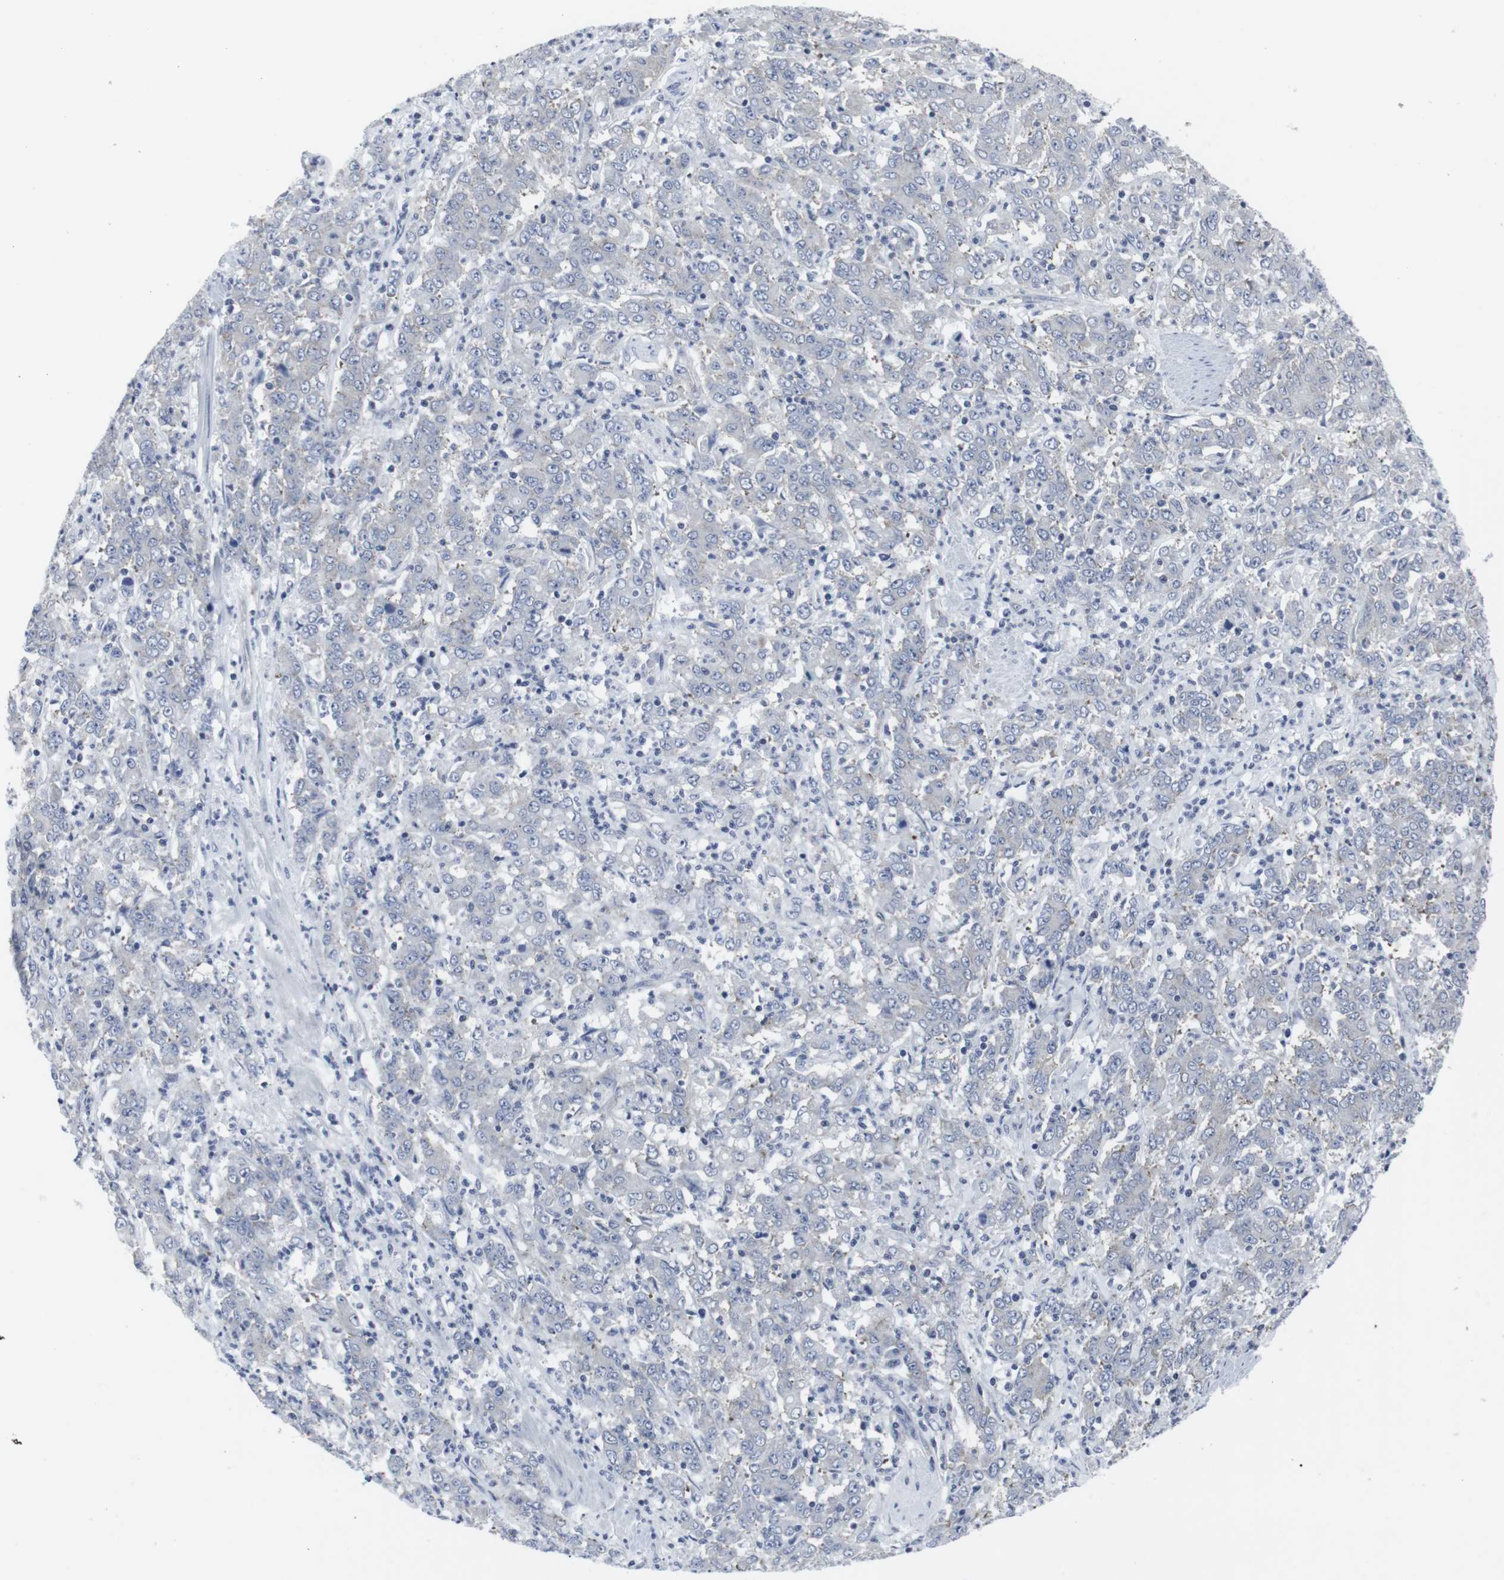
{"staining": {"intensity": "negative", "quantity": "none", "location": "none"}, "tissue": "stomach cancer", "cell_type": "Tumor cells", "image_type": "cancer", "snomed": [{"axis": "morphology", "description": "Adenocarcinoma, NOS"}, {"axis": "topography", "description": "Stomach, lower"}], "caption": "DAB (3,3'-diaminobenzidine) immunohistochemical staining of stomach cancer displays no significant staining in tumor cells. The staining was performed using DAB to visualize the protein expression in brown, while the nuclei were stained in blue with hematoxylin (Magnification: 20x).", "gene": "GEMIN2", "patient": {"sex": "female", "age": 71}}